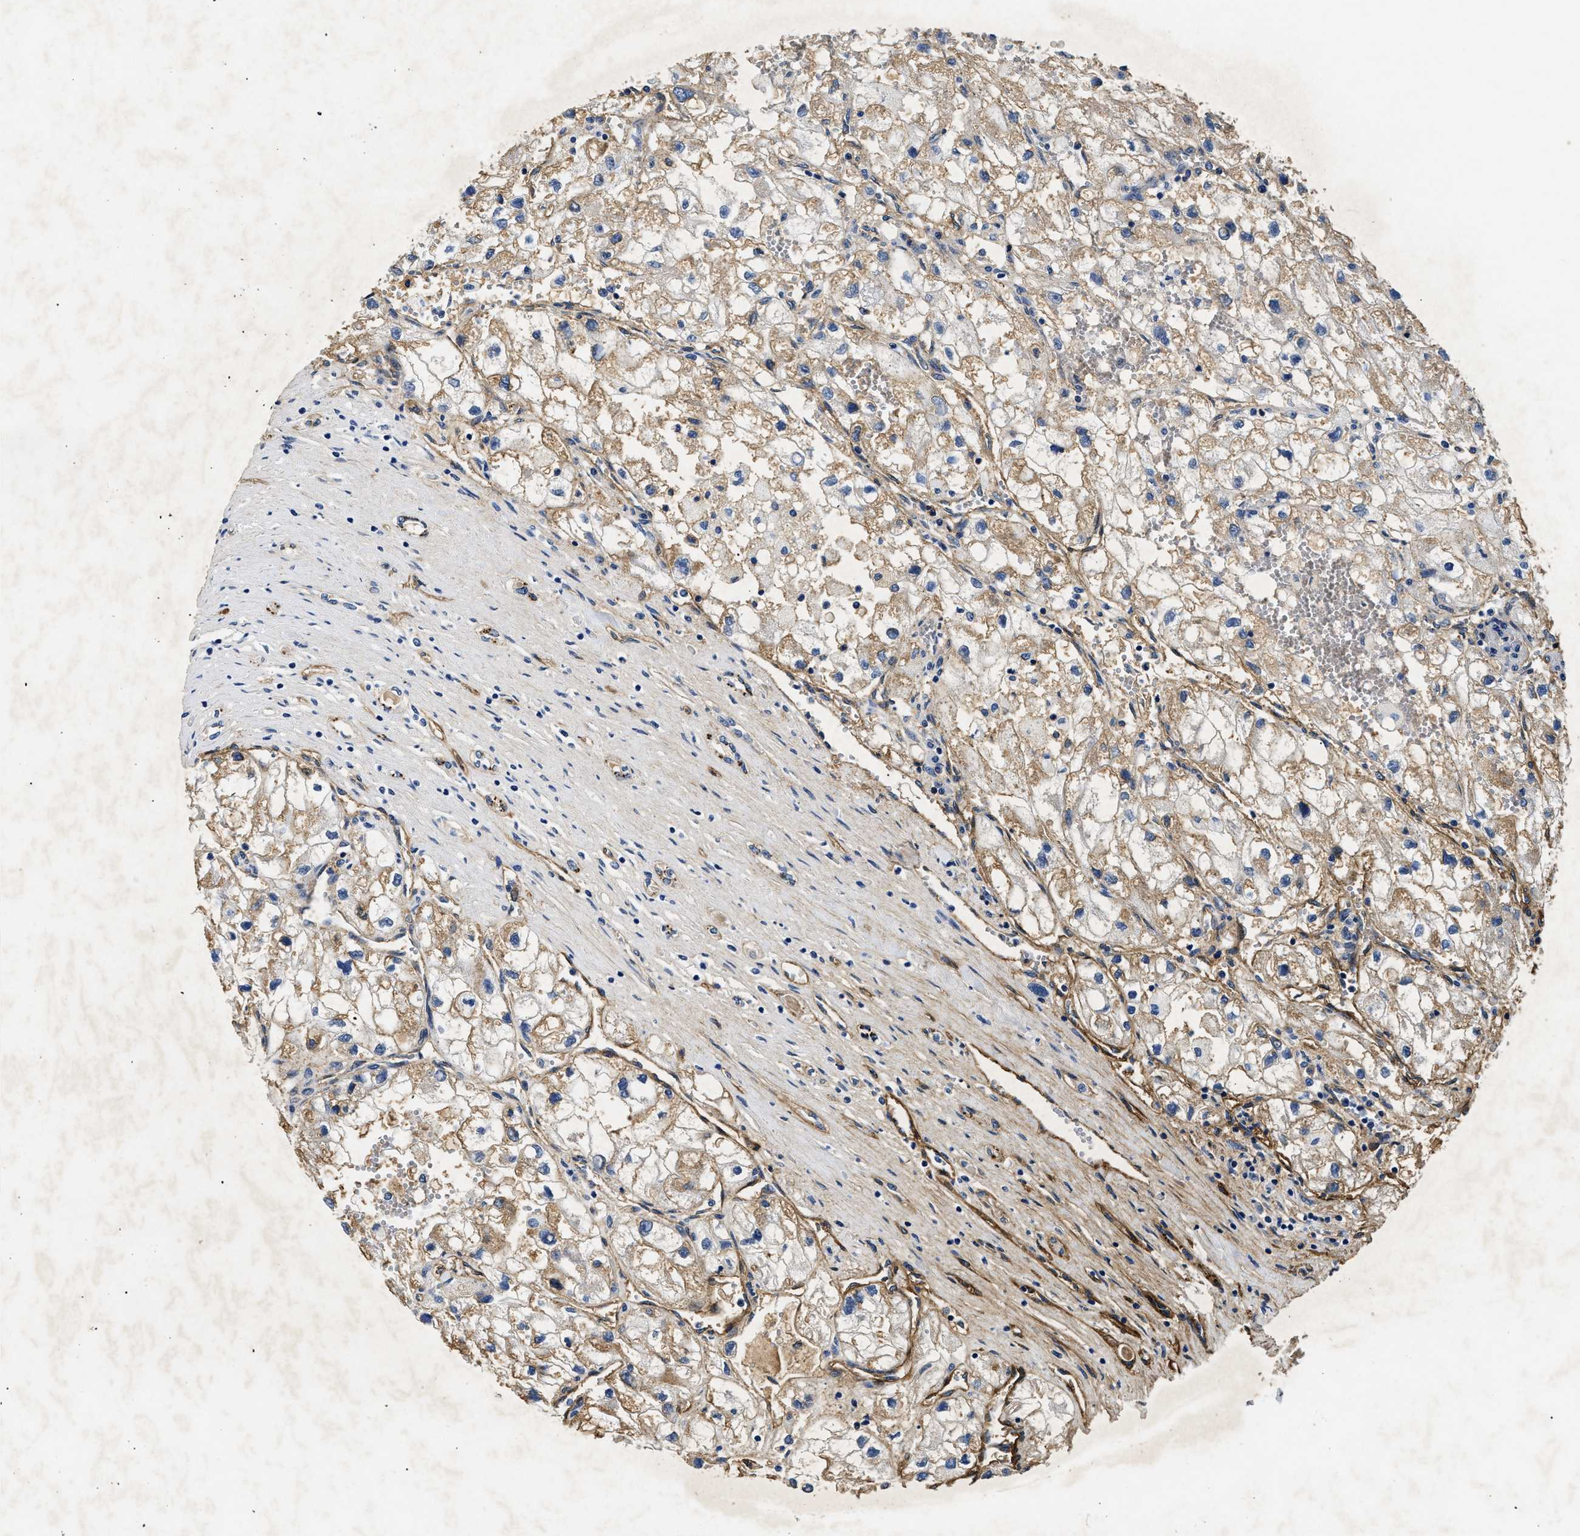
{"staining": {"intensity": "moderate", "quantity": ">75%", "location": "cytoplasmic/membranous"}, "tissue": "renal cancer", "cell_type": "Tumor cells", "image_type": "cancer", "snomed": [{"axis": "morphology", "description": "Adenocarcinoma, NOS"}, {"axis": "topography", "description": "Kidney"}], "caption": "This photomicrograph demonstrates immunohistochemistry staining of human adenocarcinoma (renal), with medium moderate cytoplasmic/membranous positivity in about >75% of tumor cells.", "gene": "LAMA3", "patient": {"sex": "female", "age": 70}}